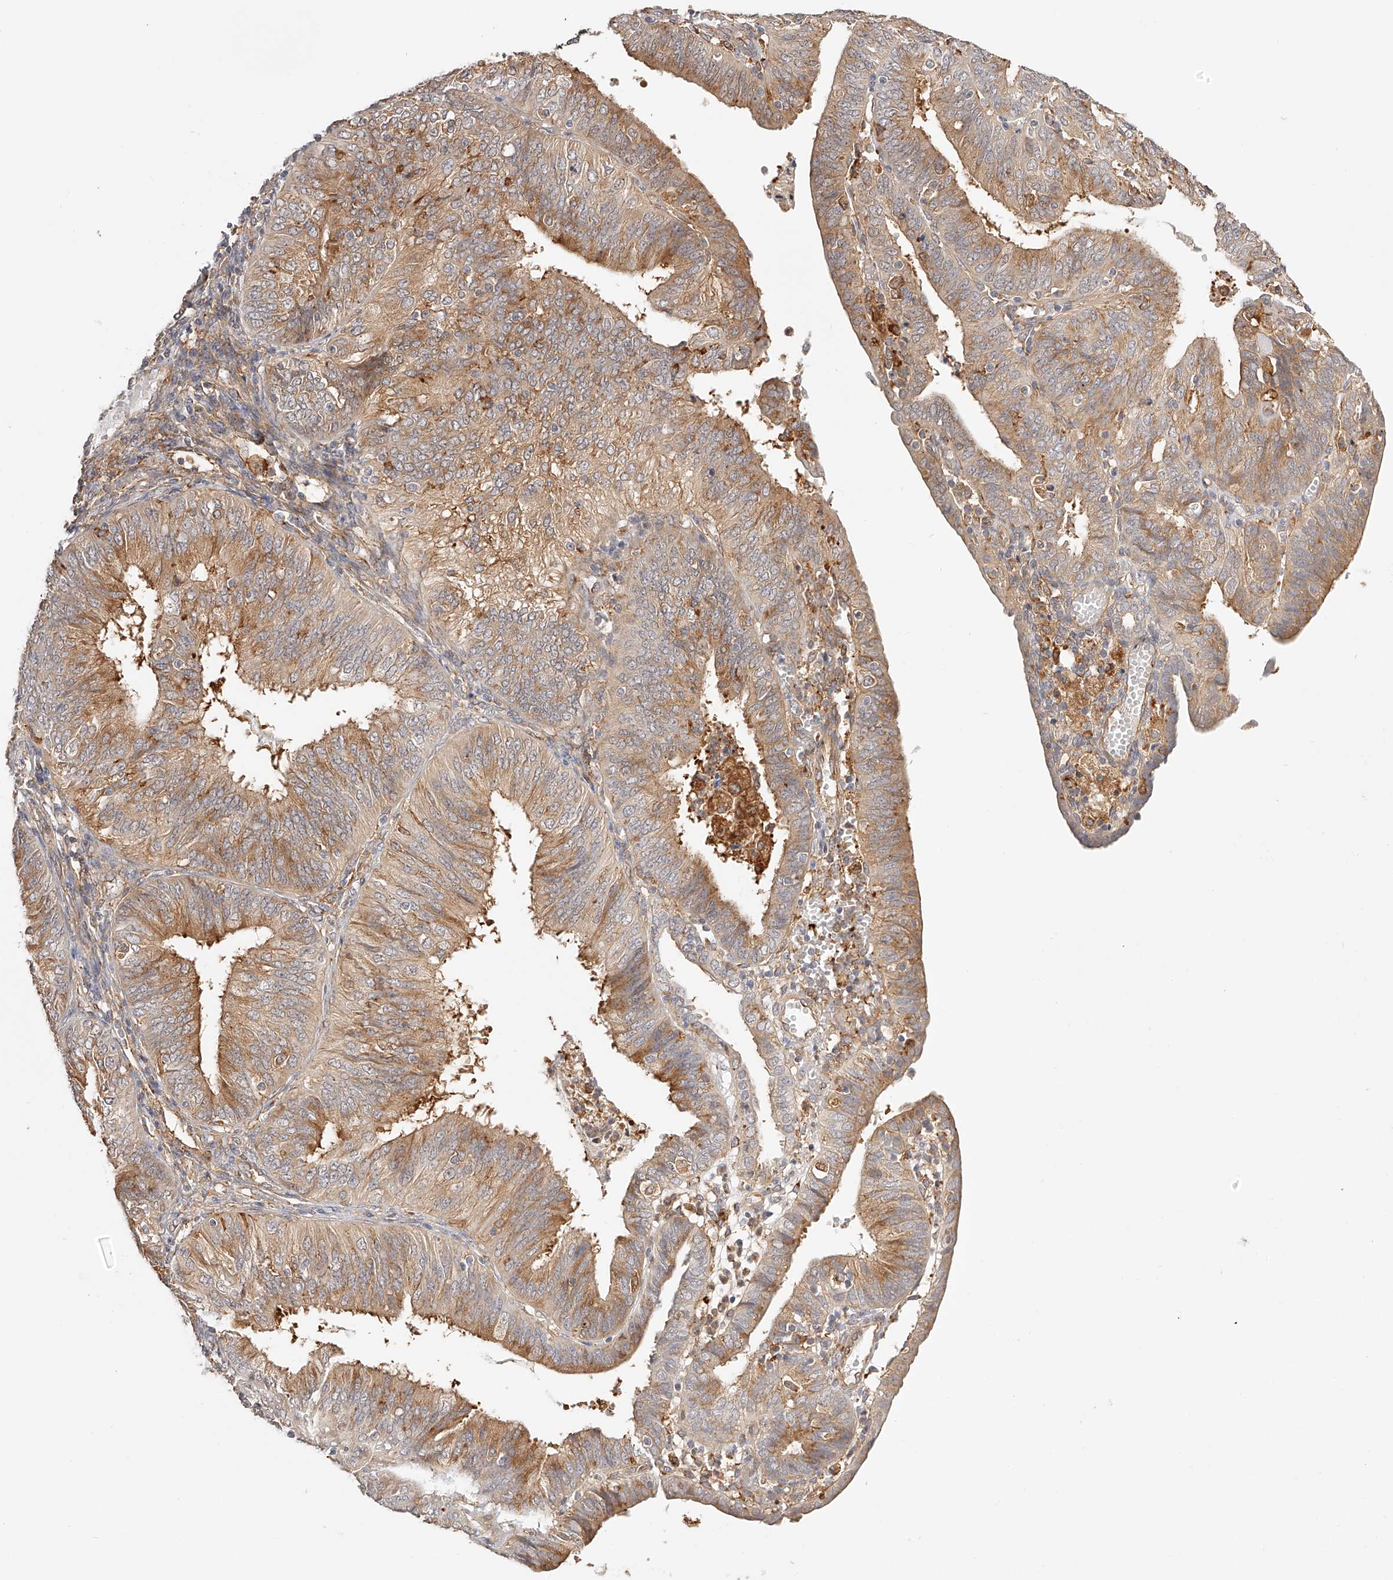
{"staining": {"intensity": "moderate", "quantity": ">75%", "location": "cytoplasmic/membranous"}, "tissue": "endometrial cancer", "cell_type": "Tumor cells", "image_type": "cancer", "snomed": [{"axis": "morphology", "description": "Adenocarcinoma, NOS"}, {"axis": "topography", "description": "Endometrium"}], "caption": "Endometrial cancer (adenocarcinoma) was stained to show a protein in brown. There is medium levels of moderate cytoplasmic/membranous expression in about >75% of tumor cells.", "gene": "SYNC", "patient": {"sex": "female", "age": 58}}